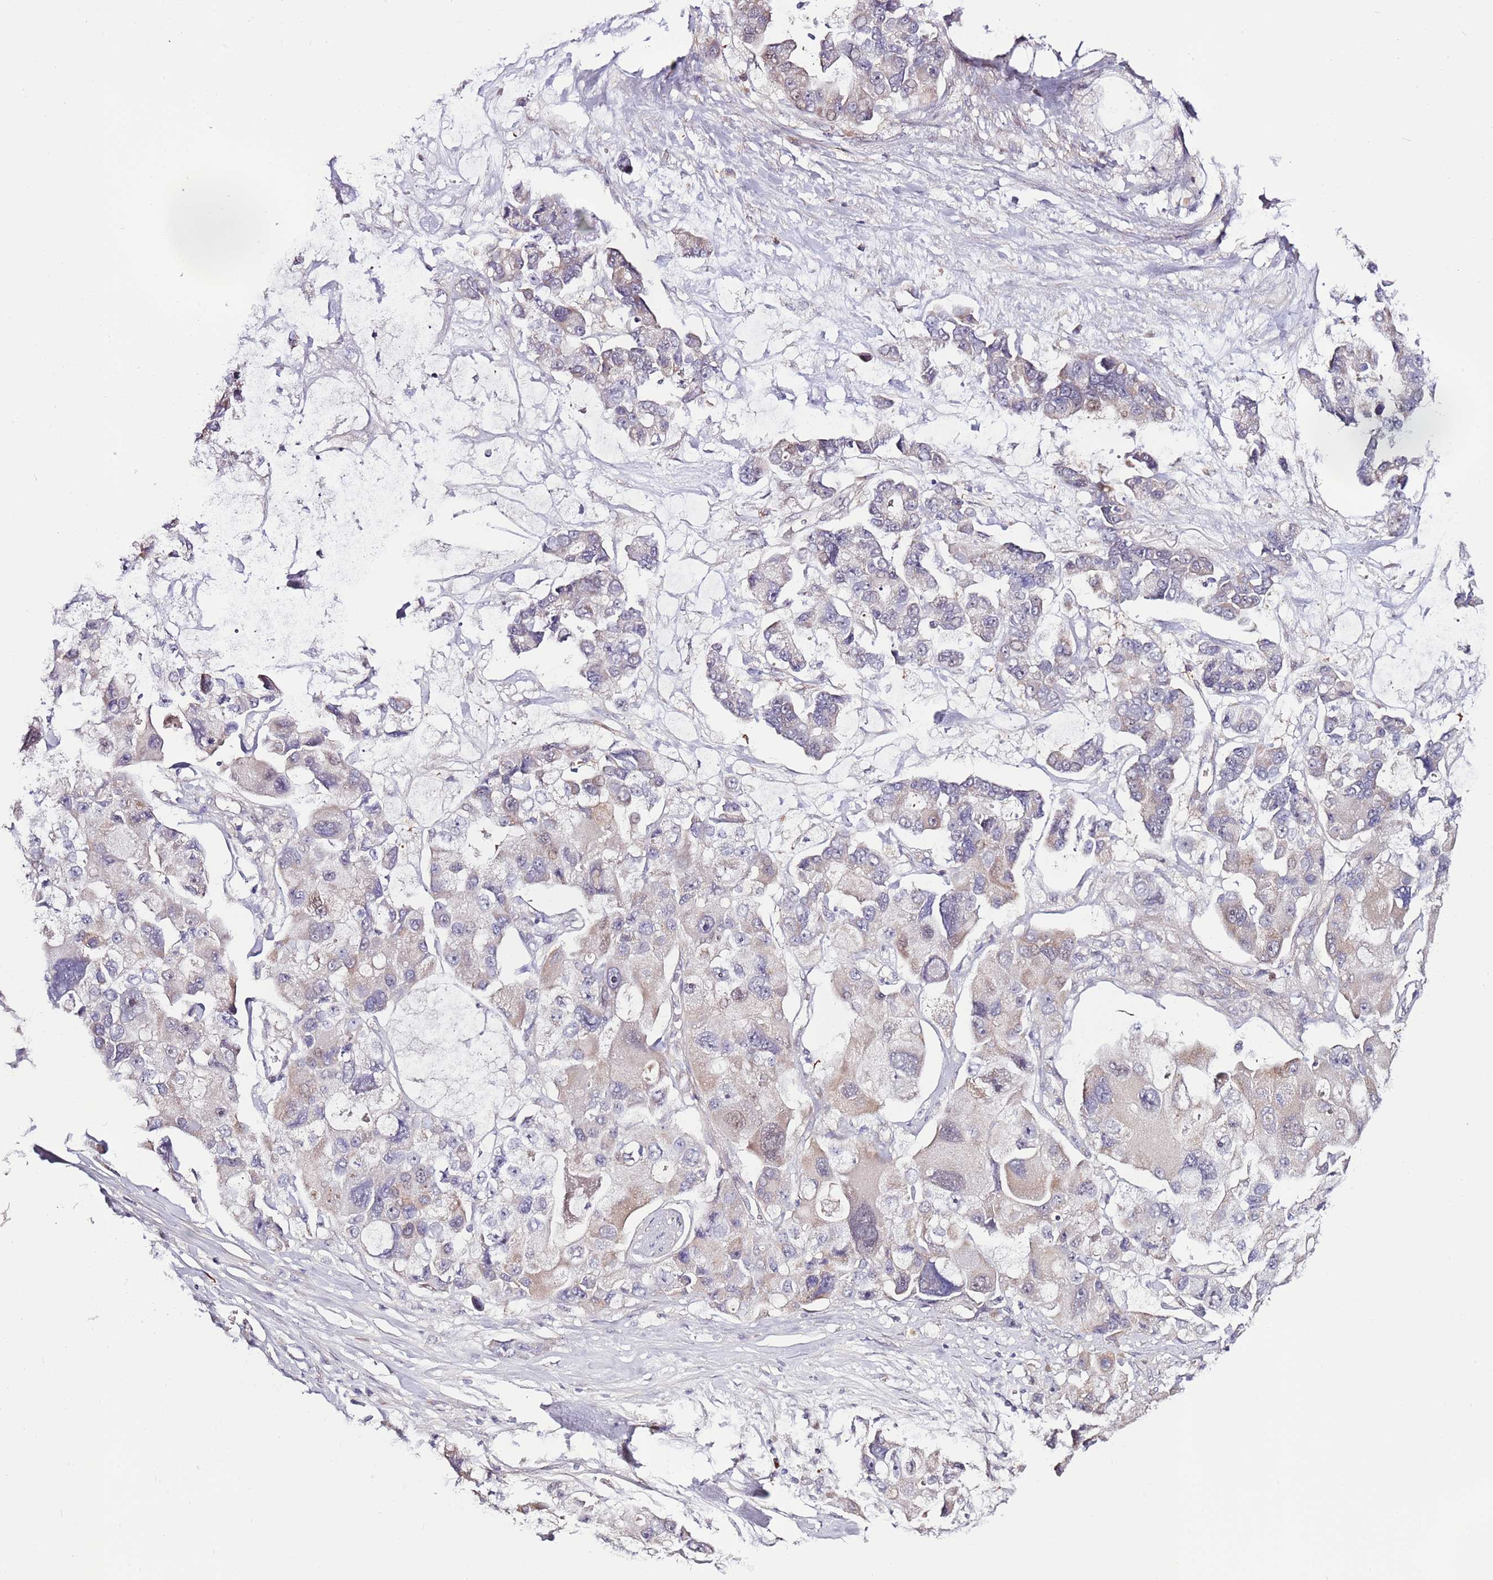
{"staining": {"intensity": "weak", "quantity": "<25%", "location": "cytoplasmic/membranous"}, "tissue": "lung cancer", "cell_type": "Tumor cells", "image_type": "cancer", "snomed": [{"axis": "morphology", "description": "Adenocarcinoma, NOS"}, {"axis": "topography", "description": "Lung"}], "caption": "IHC histopathology image of human lung adenocarcinoma stained for a protein (brown), which exhibits no expression in tumor cells.", "gene": "MTG2", "patient": {"sex": "female", "age": 54}}